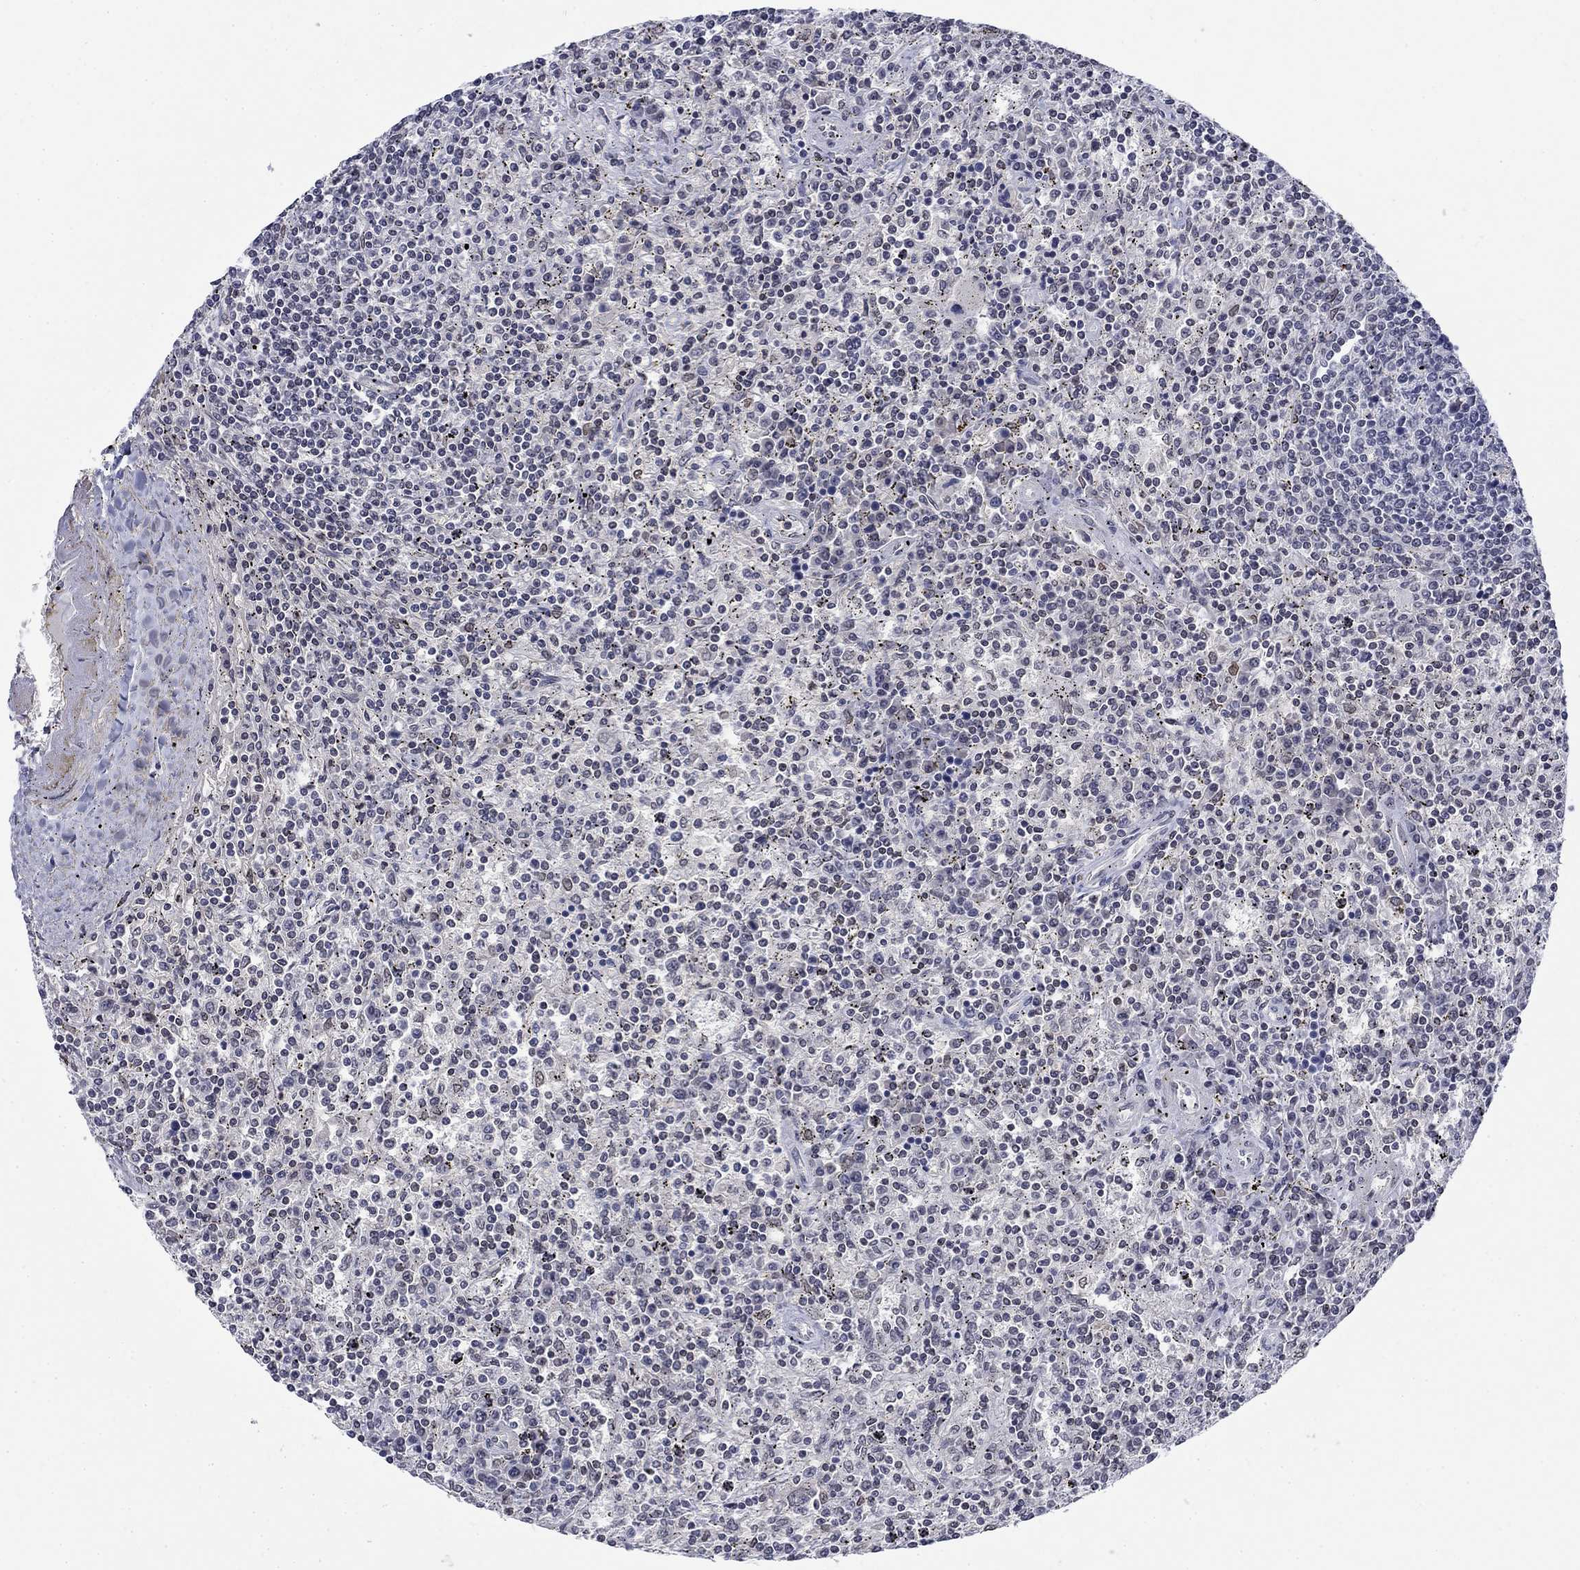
{"staining": {"intensity": "negative", "quantity": "none", "location": "none"}, "tissue": "lymphoma", "cell_type": "Tumor cells", "image_type": "cancer", "snomed": [{"axis": "morphology", "description": "Malignant lymphoma, non-Hodgkin's type, Low grade"}, {"axis": "topography", "description": "Spleen"}], "caption": "There is no significant staining in tumor cells of lymphoma.", "gene": "TOR1AIP1", "patient": {"sex": "male", "age": 62}}